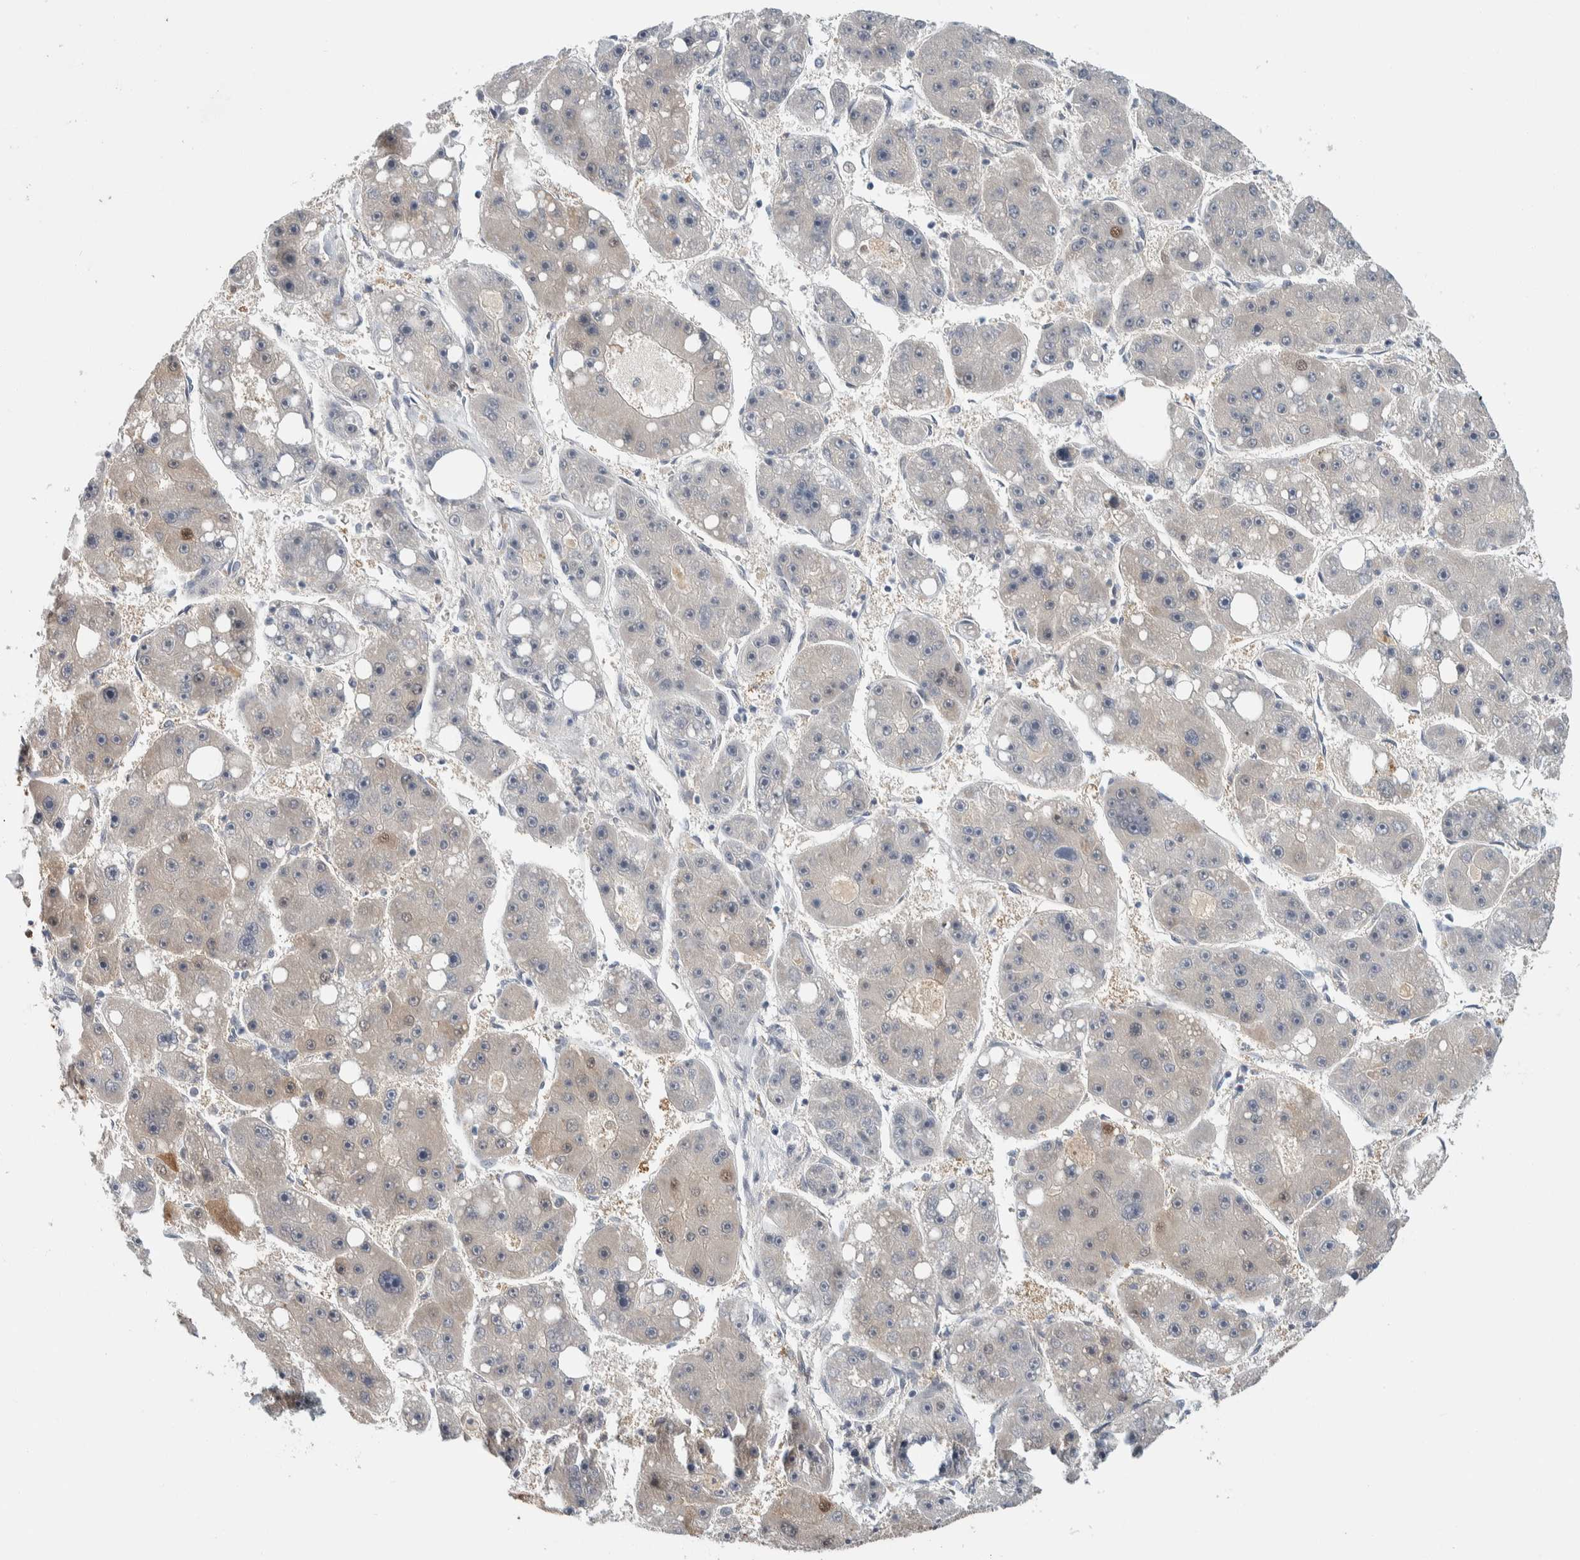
{"staining": {"intensity": "weak", "quantity": "<25%", "location": "cytoplasmic/membranous"}, "tissue": "liver cancer", "cell_type": "Tumor cells", "image_type": "cancer", "snomed": [{"axis": "morphology", "description": "Carcinoma, Hepatocellular, NOS"}, {"axis": "topography", "description": "Liver"}], "caption": "Liver cancer (hepatocellular carcinoma) stained for a protein using immunohistochemistry (IHC) exhibits no expression tumor cells.", "gene": "SHPK", "patient": {"sex": "female", "age": 61}}